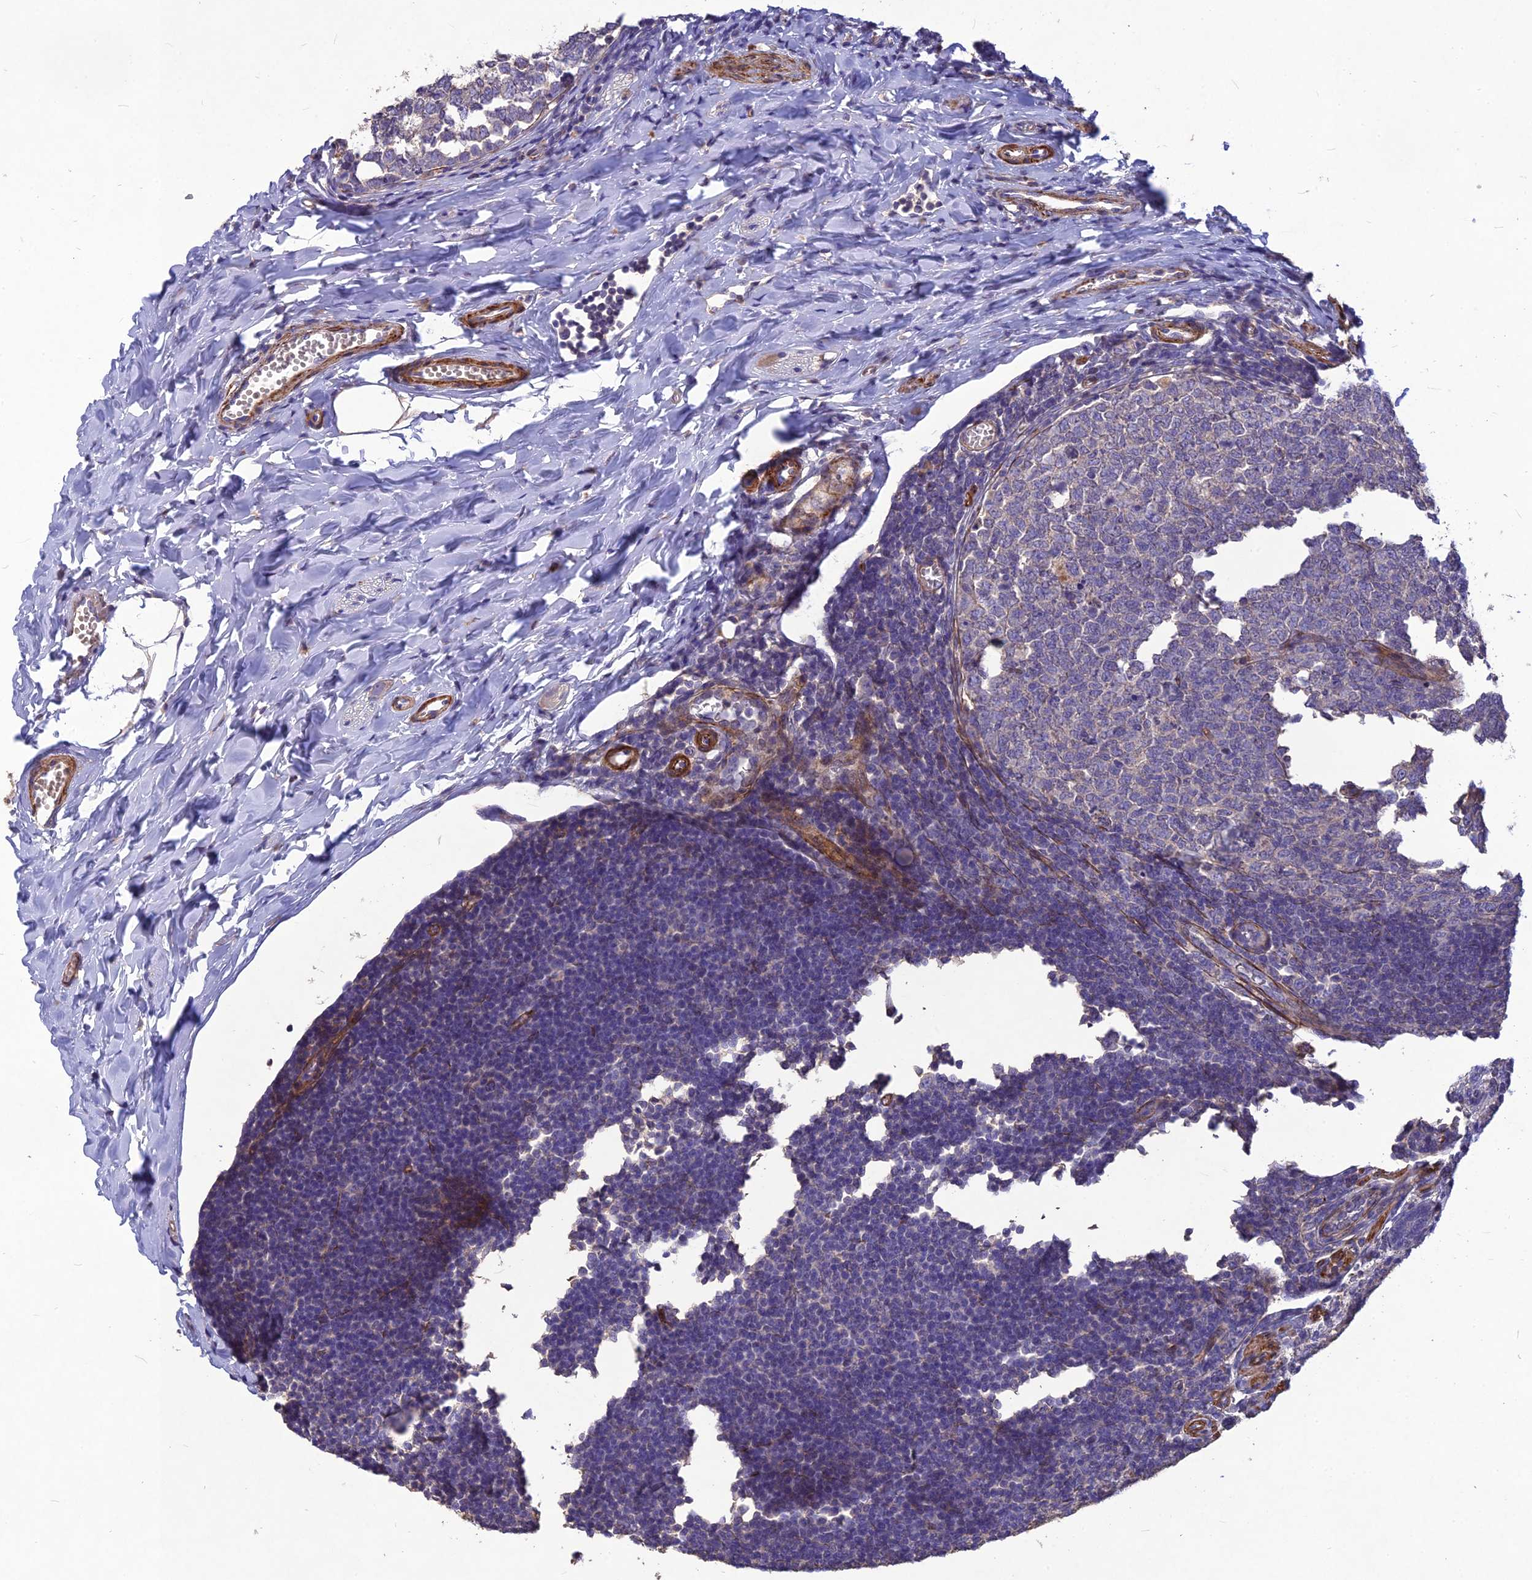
{"staining": {"intensity": "weak", "quantity": "<25%", "location": "cytoplasmic/membranous"}, "tissue": "appendix", "cell_type": "Glandular cells", "image_type": "normal", "snomed": [{"axis": "morphology", "description": "Normal tissue, NOS"}, {"axis": "topography", "description": "Appendix"}], "caption": "An immunohistochemistry (IHC) photomicrograph of normal appendix is shown. There is no staining in glandular cells of appendix.", "gene": "CLUH", "patient": {"sex": "male", "age": 14}}